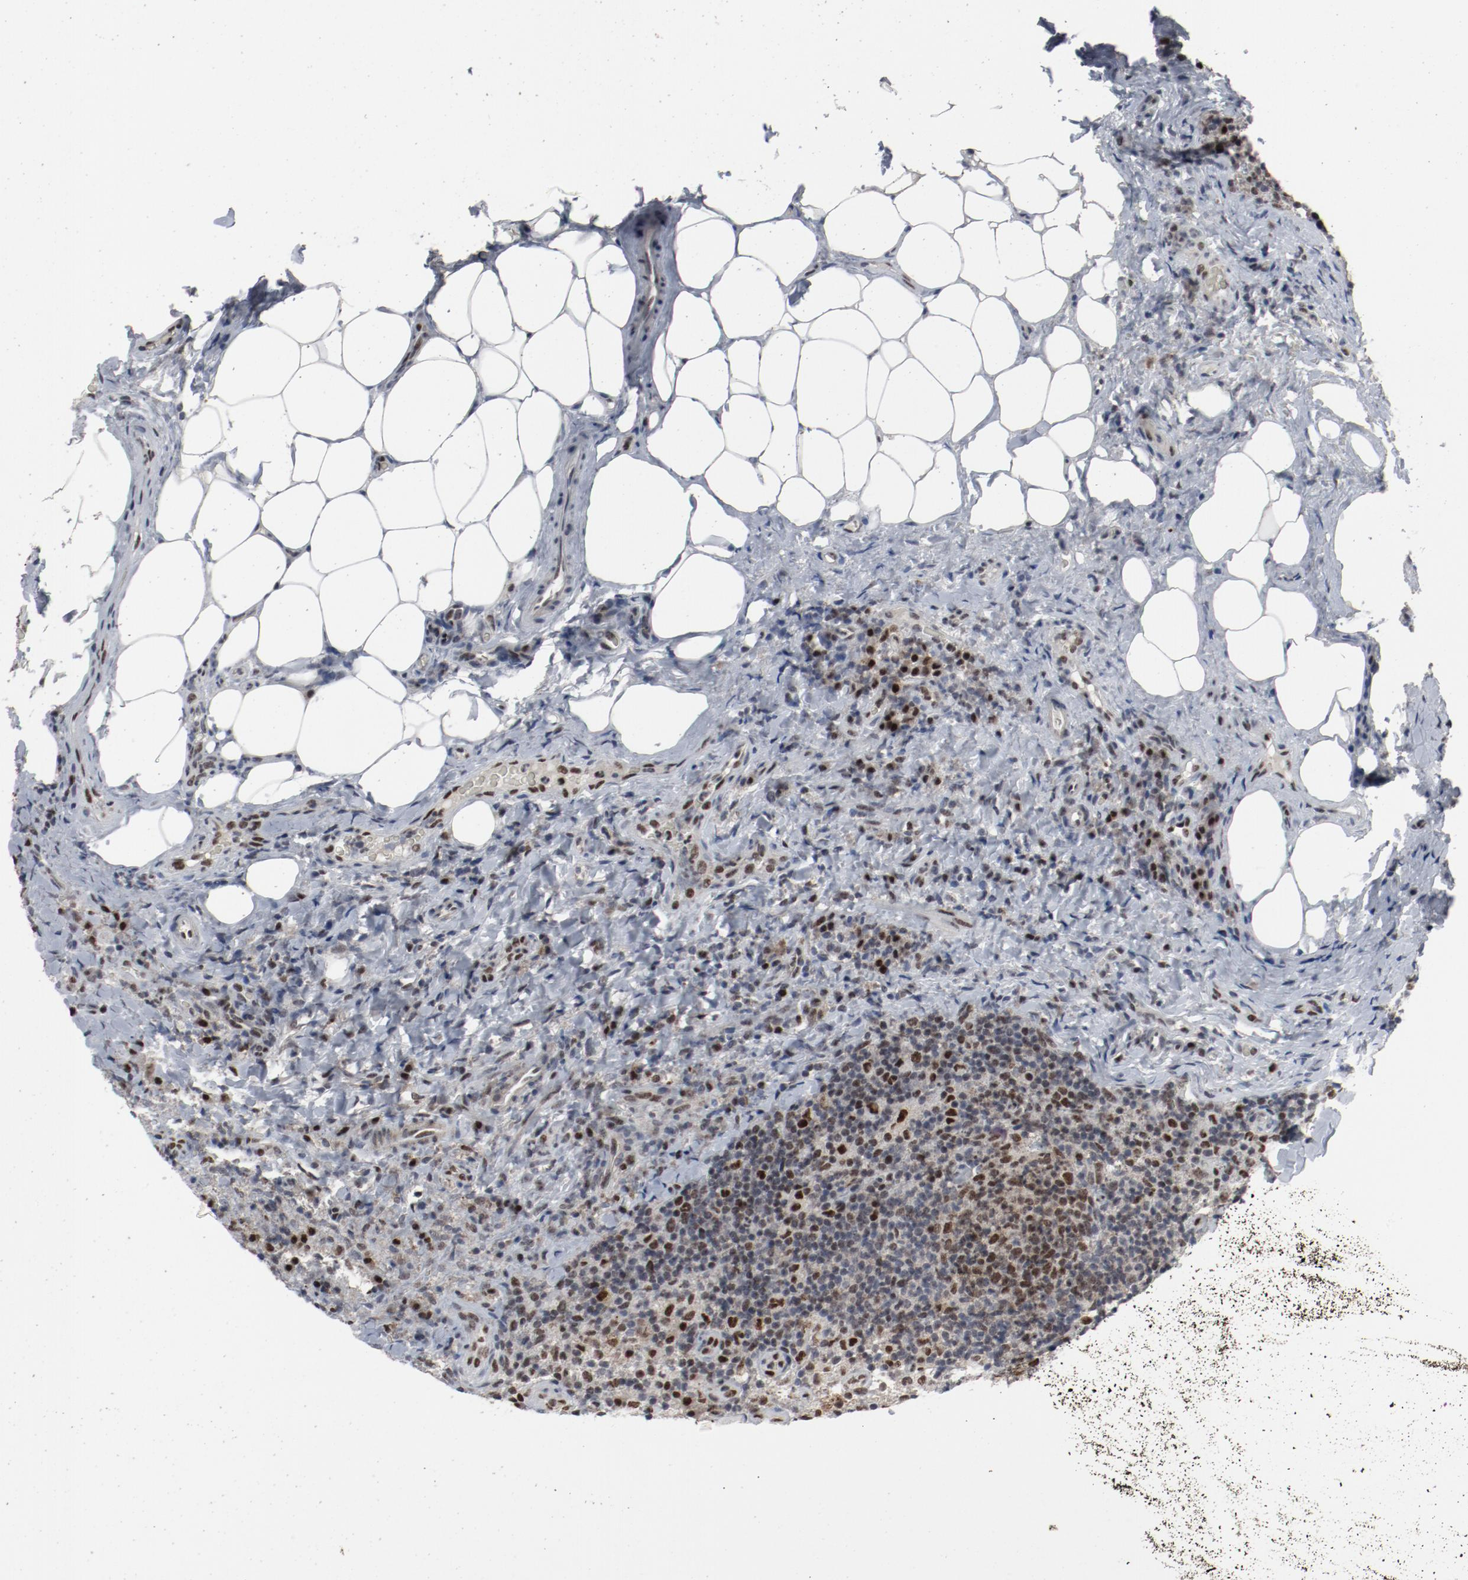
{"staining": {"intensity": "strong", "quantity": ">75%", "location": "nuclear"}, "tissue": "lymph node", "cell_type": "Germinal center cells", "image_type": "normal", "snomed": [{"axis": "morphology", "description": "Normal tissue, NOS"}, {"axis": "morphology", "description": "Inflammation, NOS"}, {"axis": "topography", "description": "Lymph node"}], "caption": "Approximately >75% of germinal center cells in unremarkable human lymph node demonstrate strong nuclear protein expression as visualized by brown immunohistochemical staining.", "gene": "JMJD6", "patient": {"sex": "male", "age": 46}}